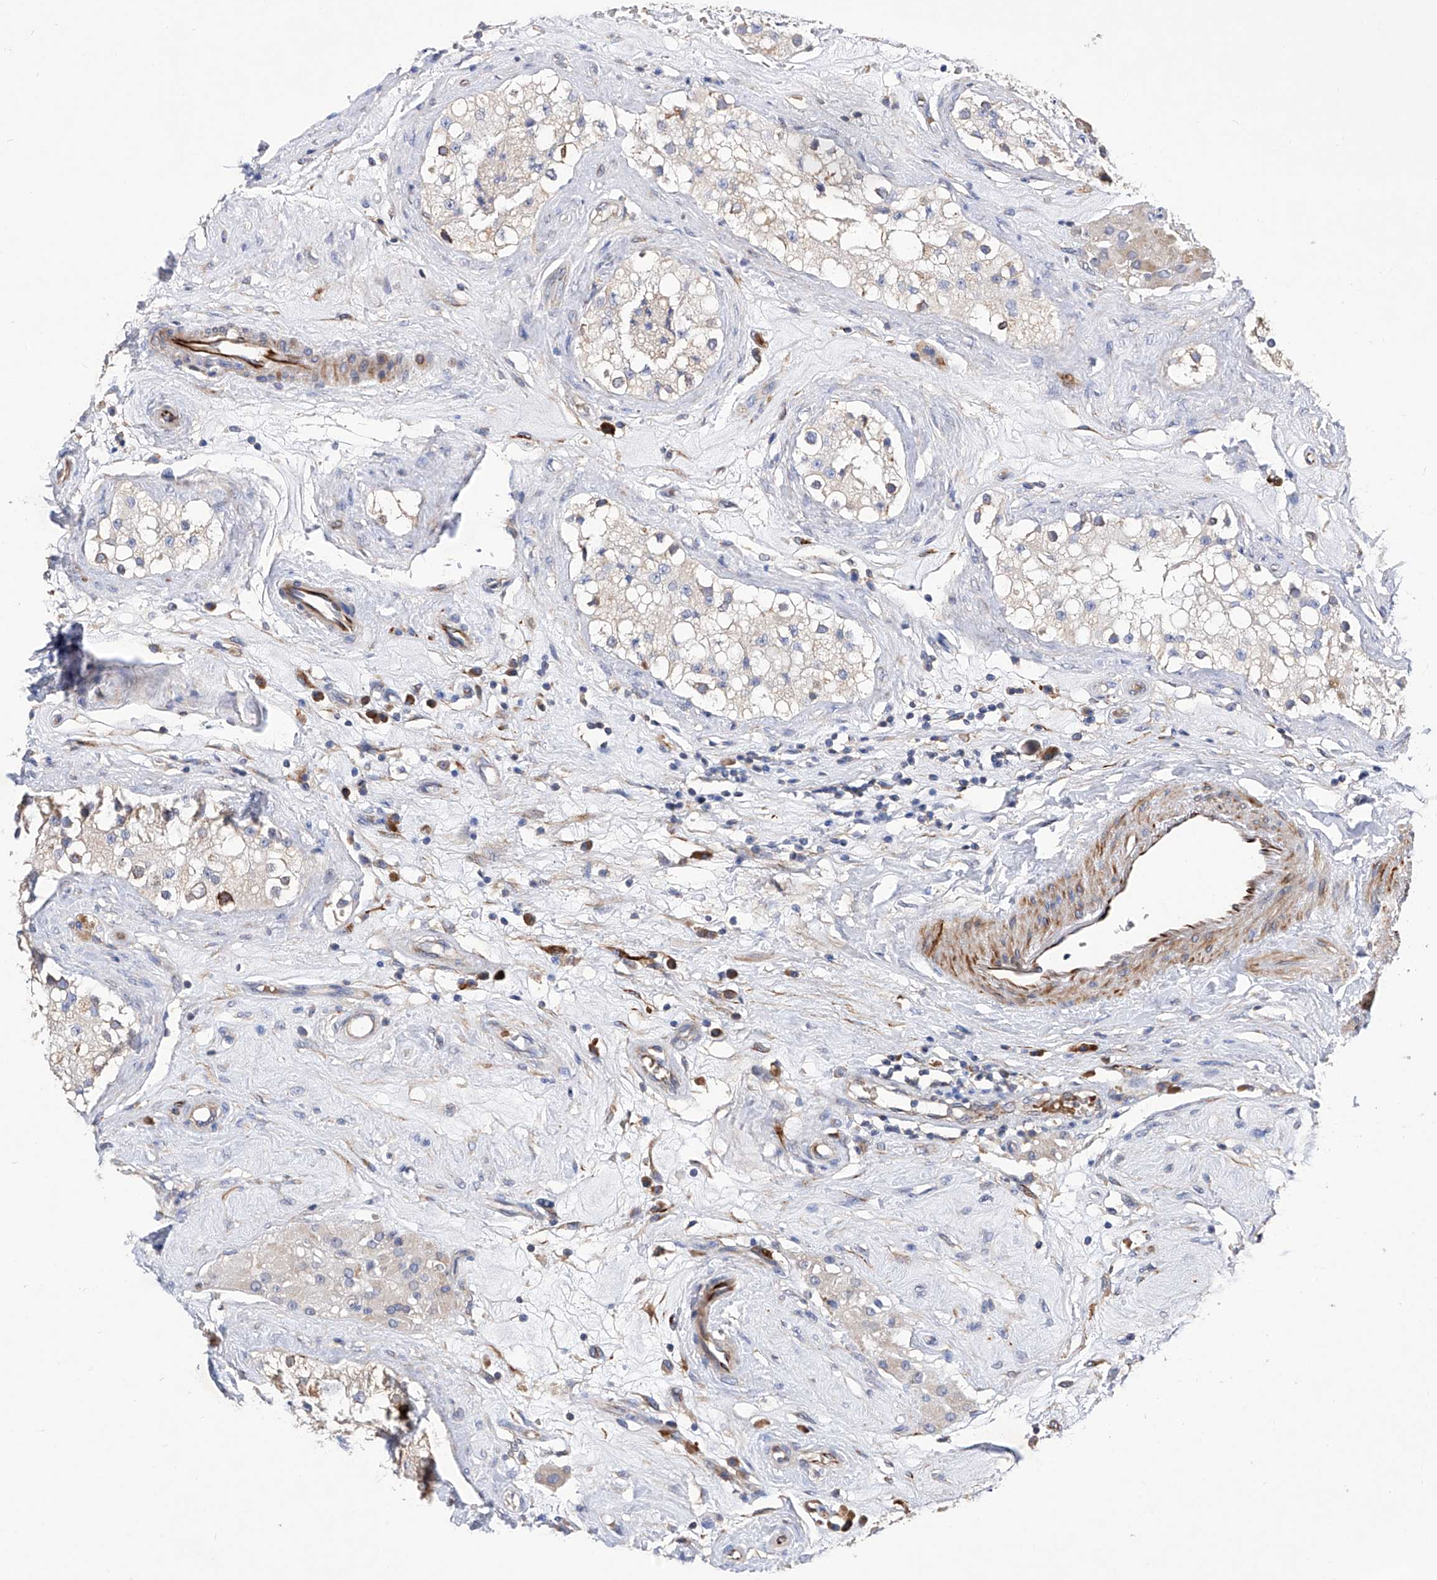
{"staining": {"intensity": "moderate", "quantity": "<25%", "location": "cytoplasmic/membranous"}, "tissue": "testis", "cell_type": "Cells in seminiferous ducts", "image_type": "normal", "snomed": [{"axis": "morphology", "description": "Normal tissue, NOS"}, {"axis": "topography", "description": "Testis"}], "caption": "This image exhibits IHC staining of unremarkable human testis, with low moderate cytoplasmic/membranous positivity in about <25% of cells in seminiferous ducts.", "gene": "NFATC4", "patient": {"sex": "male", "age": 84}}